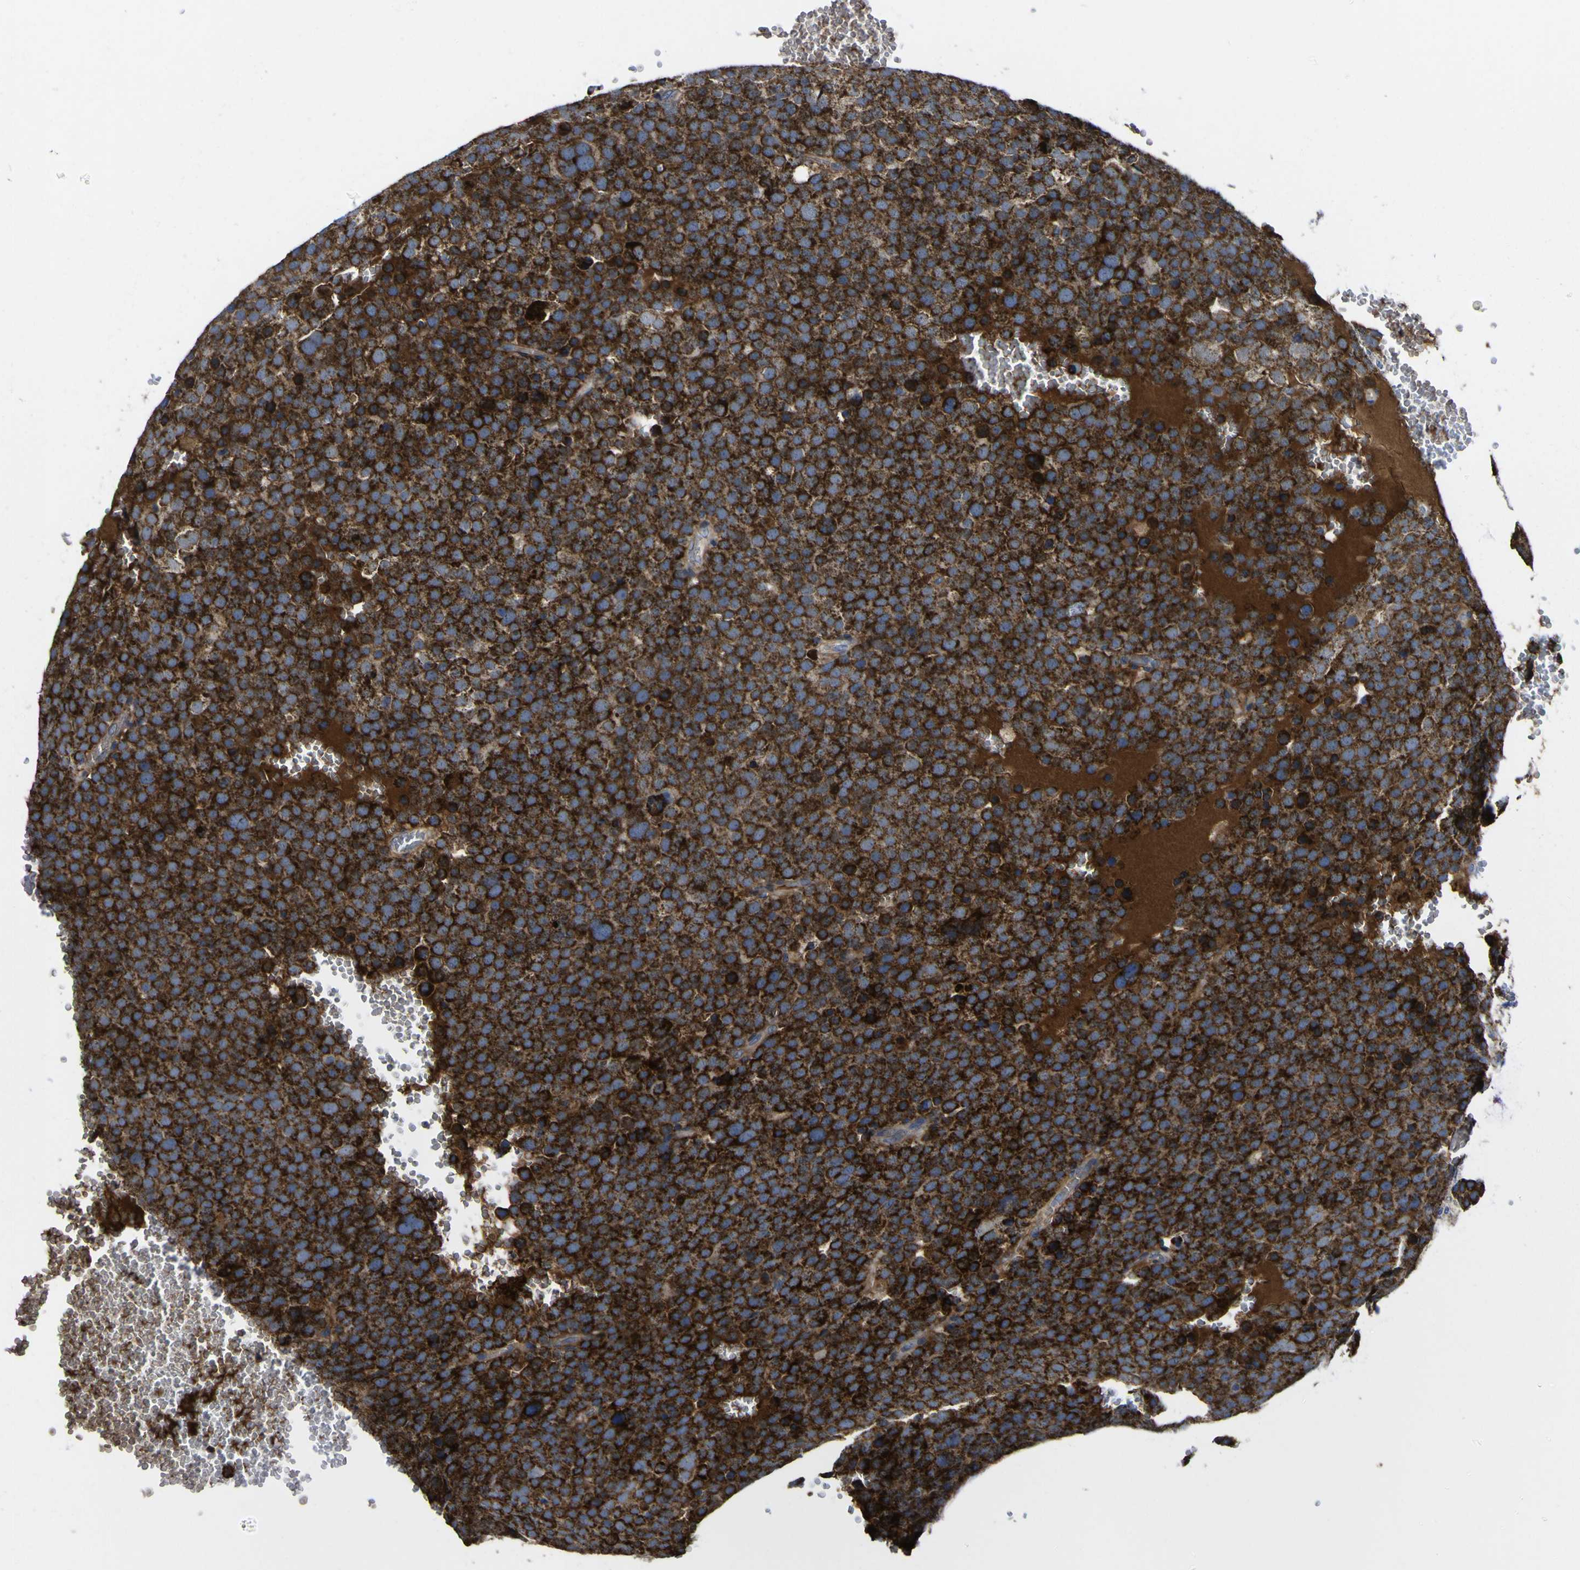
{"staining": {"intensity": "strong", "quantity": ">75%", "location": "cytoplasmic/membranous"}, "tissue": "testis cancer", "cell_type": "Tumor cells", "image_type": "cancer", "snomed": [{"axis": "morphology", "description": "Seminoma, NOS"}, {"axis": "topography", "description": "Testis"}], "caption": "Brown immunohistochemical staining in testis cancer reveals strong cytoplasmic/membranous expression in approximately >75% of tumor cells.", "gene": "CCDC90B", "patient": {"sex": "male", "age": 71}}